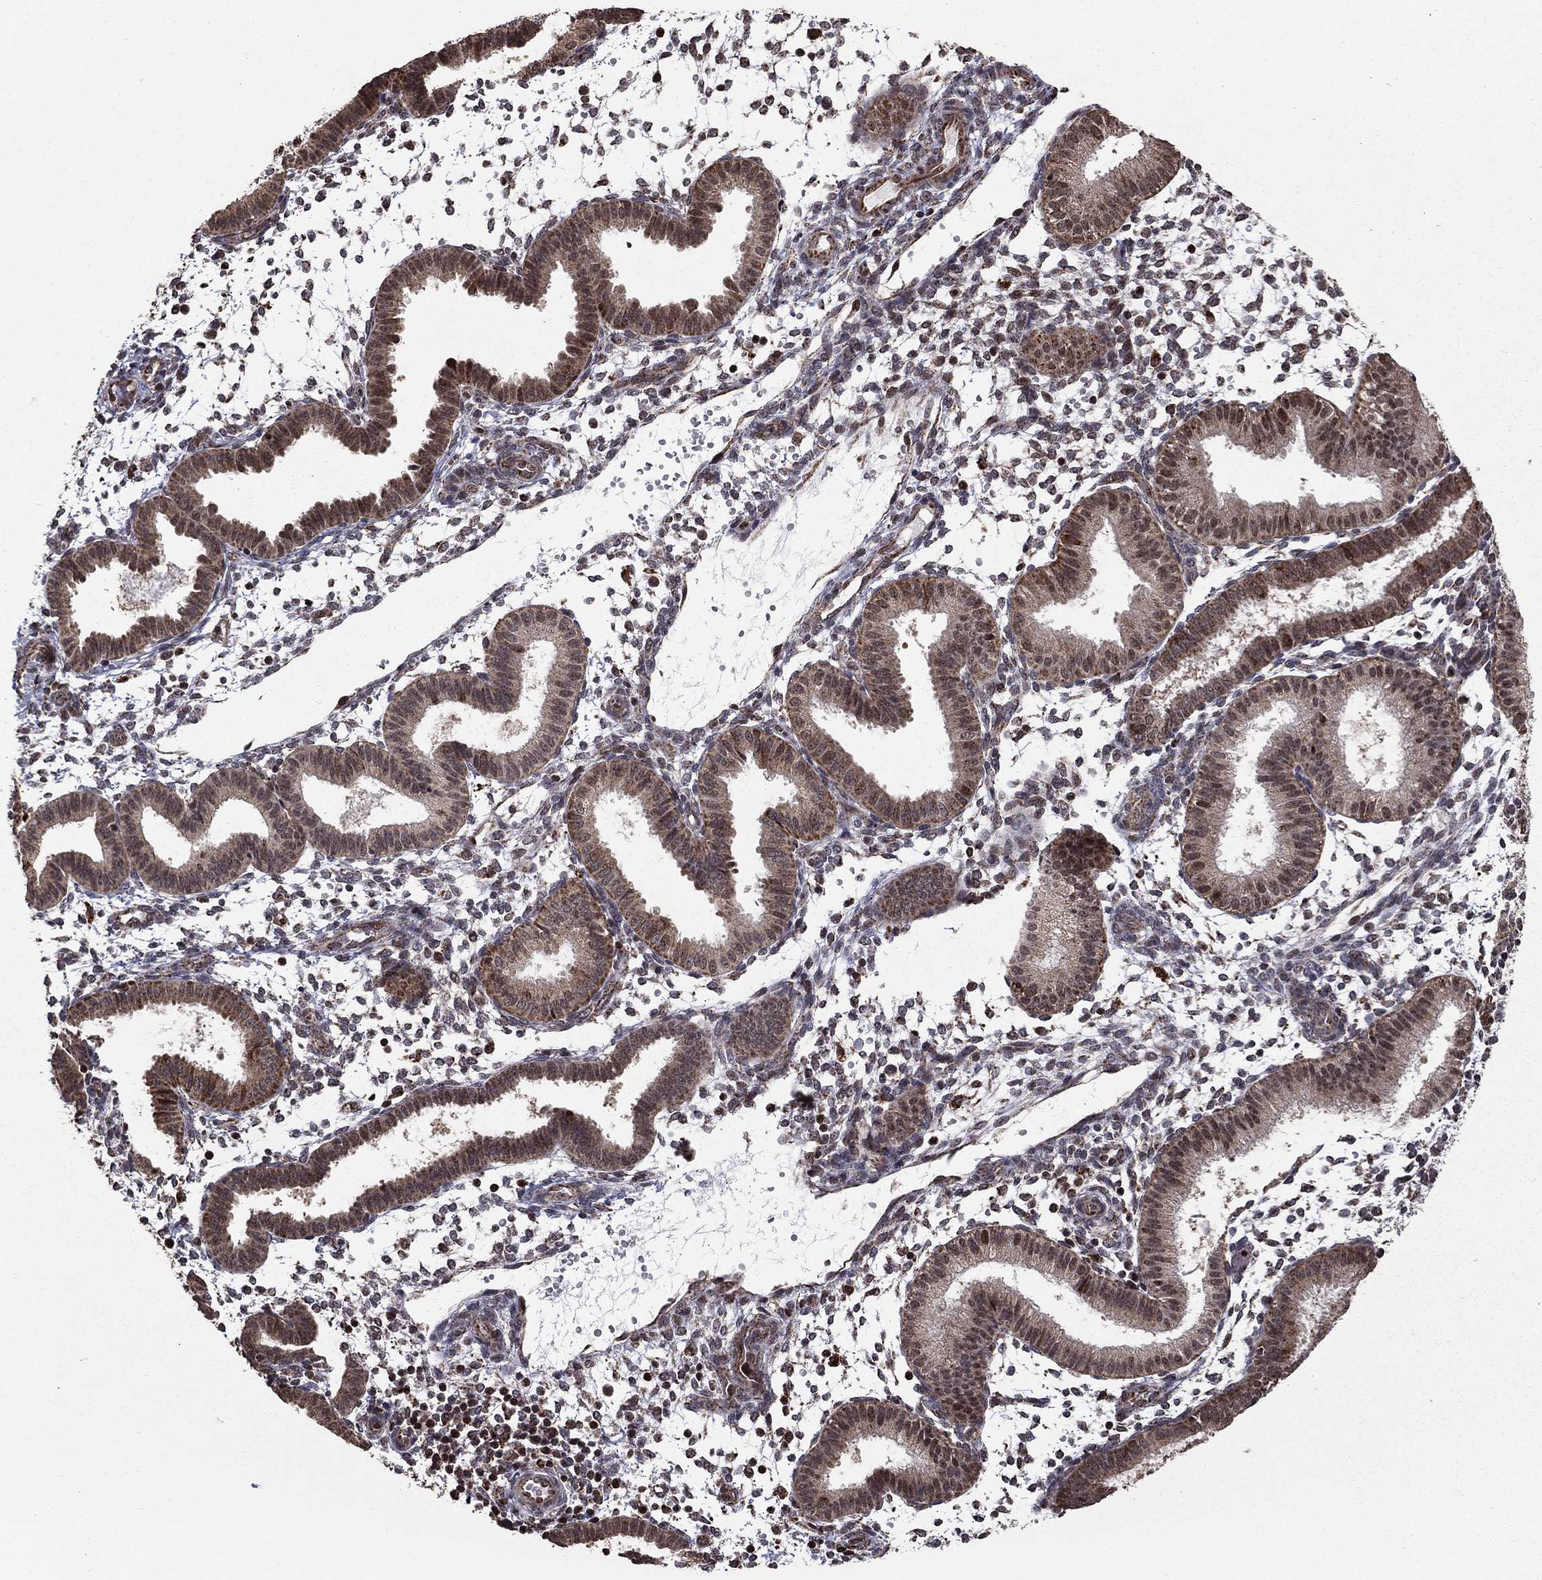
{"staining": {"intensity": "negative", "quantity": "none", "location": "none"}, "tissue": "endometrium", "cell_type": "Cells in endometrial stroma", "image_type": "normal", "snomed": [{"axis": "morphology", "description": "Normal tissue, NOS"}, {"axis": "topography", "description": "Endometrium"}], "caption": "This photomicrograph is of unremarkable endometrium stained with immunohistochemistry (IHC) to label a protein in brown with the nuclei are counter-stained blue. There is no staining in cells in endometrial stroma. (DAB (3,3'-diaminobenzidine) immunohistochemistry (IHC), high magnification).", "gene": "ACOT13", "patient": {"sex": "female", "age": 43}}